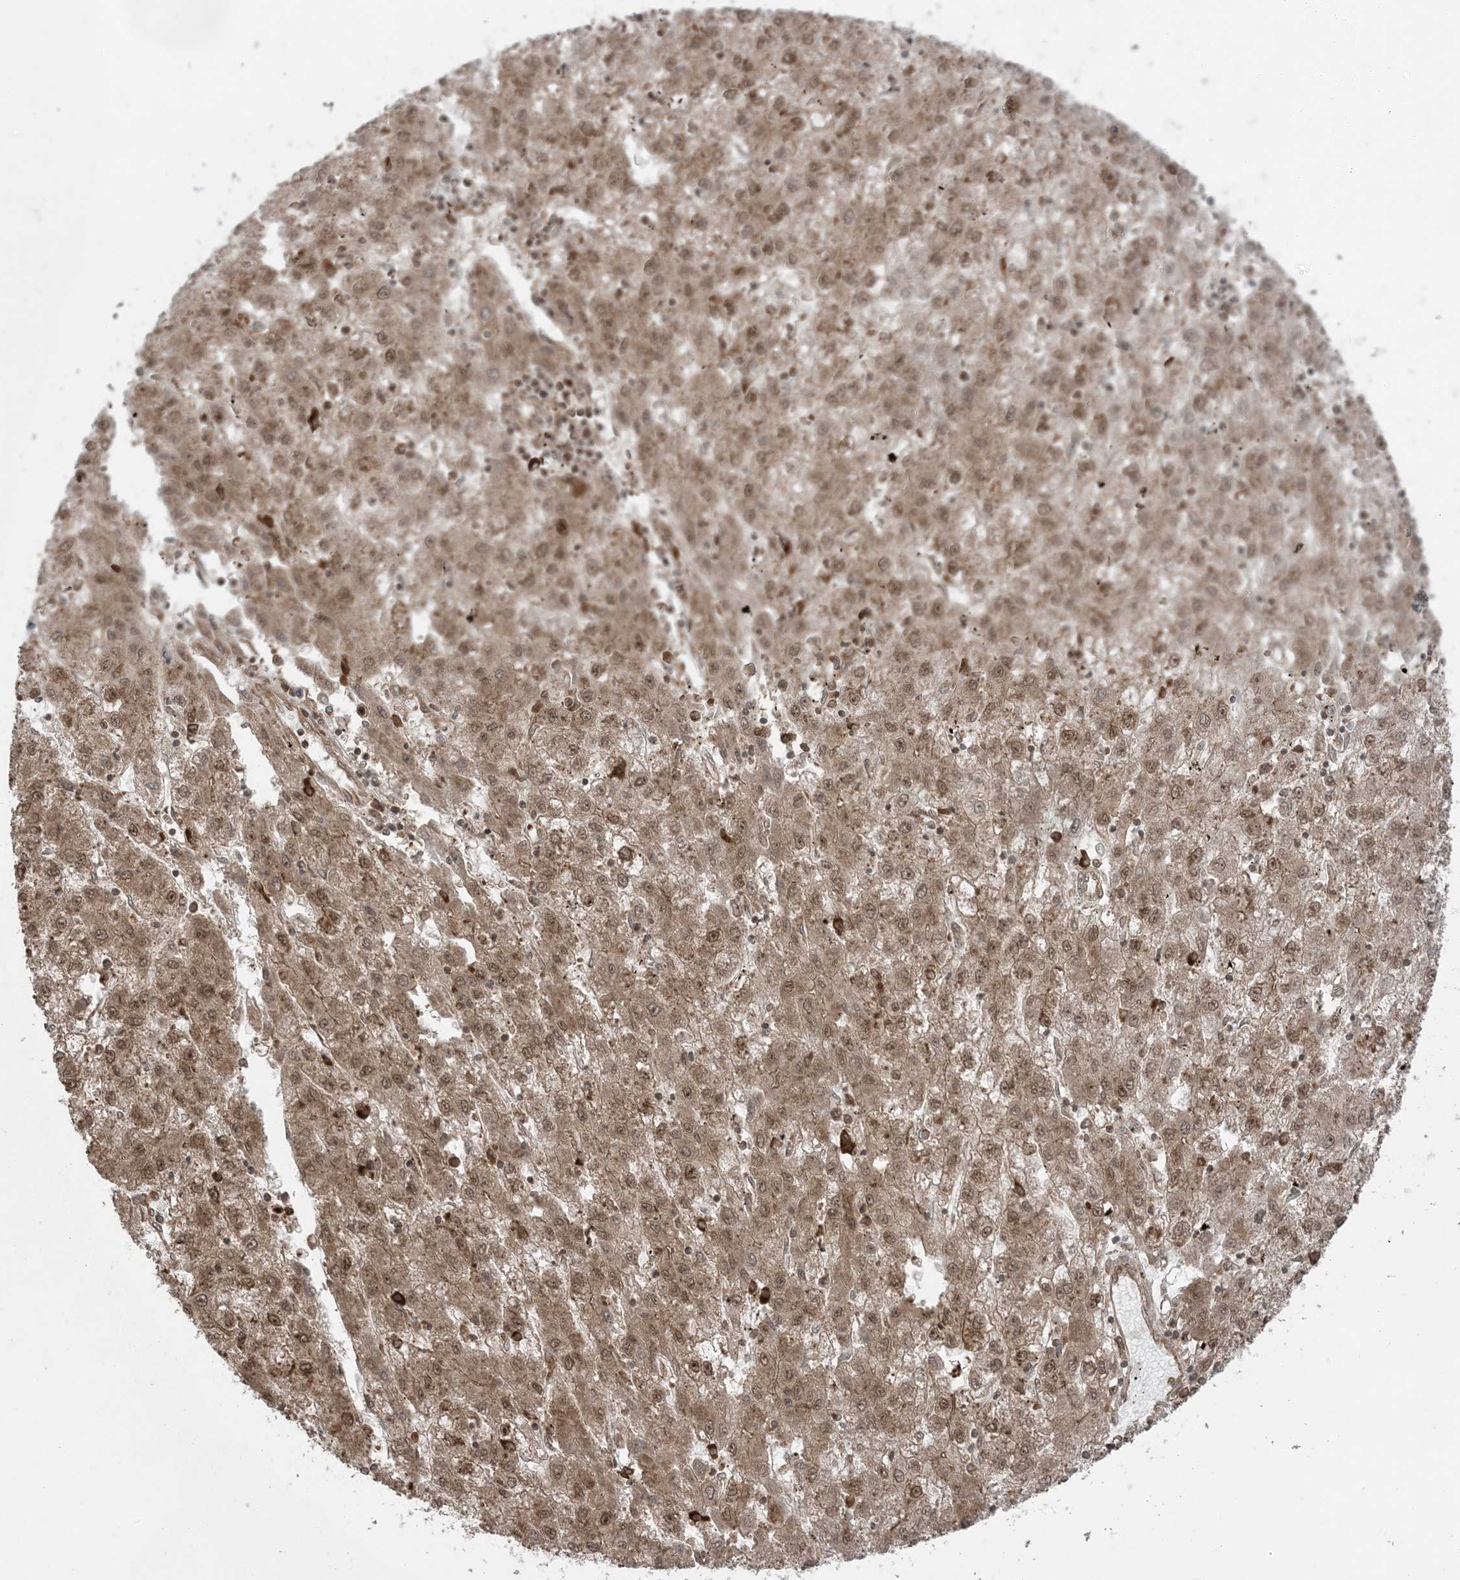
{"staining": {"intensity": "moderate", "quantity": ">75%", "location": "cytoplasmic/membranous,nuclear"}, "tissue": "liver cancer", "cell_type": "Tumor cells", "image_type": "cancer", "snomed": [{"axis": "morphology", "description": "Carcinoma, Hepatocellular, NOS"}, {"axis": "topography", "description": "Liver"}], "caption": "This image reveals immunohistochemistry (IHC) staining of liver cancer (hepatocellular carcinoma), with medium moderate cytoplasmic/membranous and nuclear positivity in approximately >75% of tumor cells.", "gene": "DDX19B", "patient": {"sex": "male", "age": 72}}